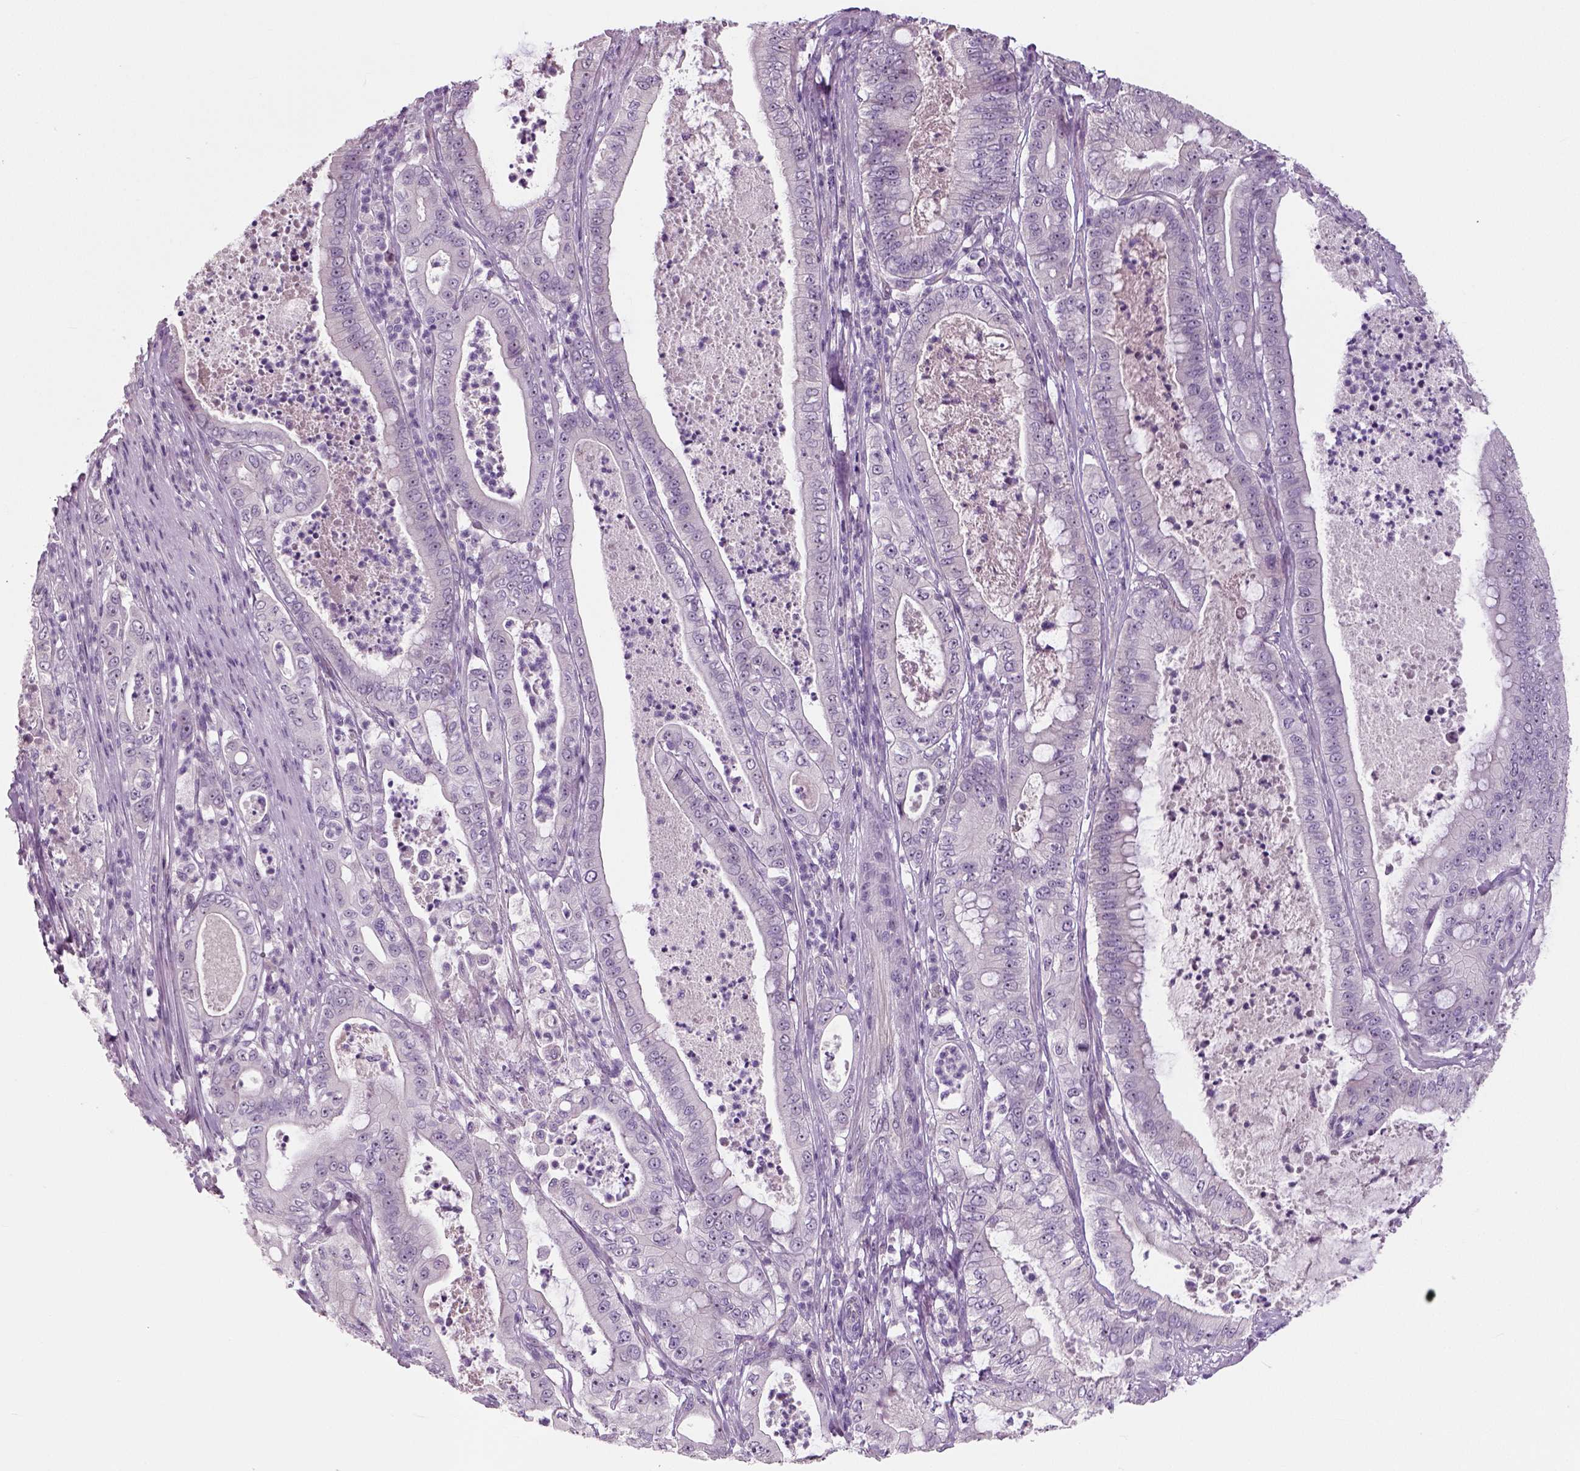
{"staining": {"intensity": "negative", "quantity": "none", "location": "none"}, "tissue": "pancreatic cancer", "cell_type": "Tumor cells", "image_type": "cancer", "snomed": [{"axis": "morphology", "description": "Adenocarcinoma, NOS"}, {"axis": "topography", "description": "Pancreas"}], "caption": "This is a micrograph of IHC staining of adenocarcinoma (pancreatic), which shows no expression in tumor cells. The staining was performed using DAB (3,3'-diaminobenzidine) to visualize the protein expression in brown, while the nuclei were stained in blue with hematoxylin (Magnification: 20x).", "gene": "NECAB1", "patient": {"sex": "male", "age": 71}}